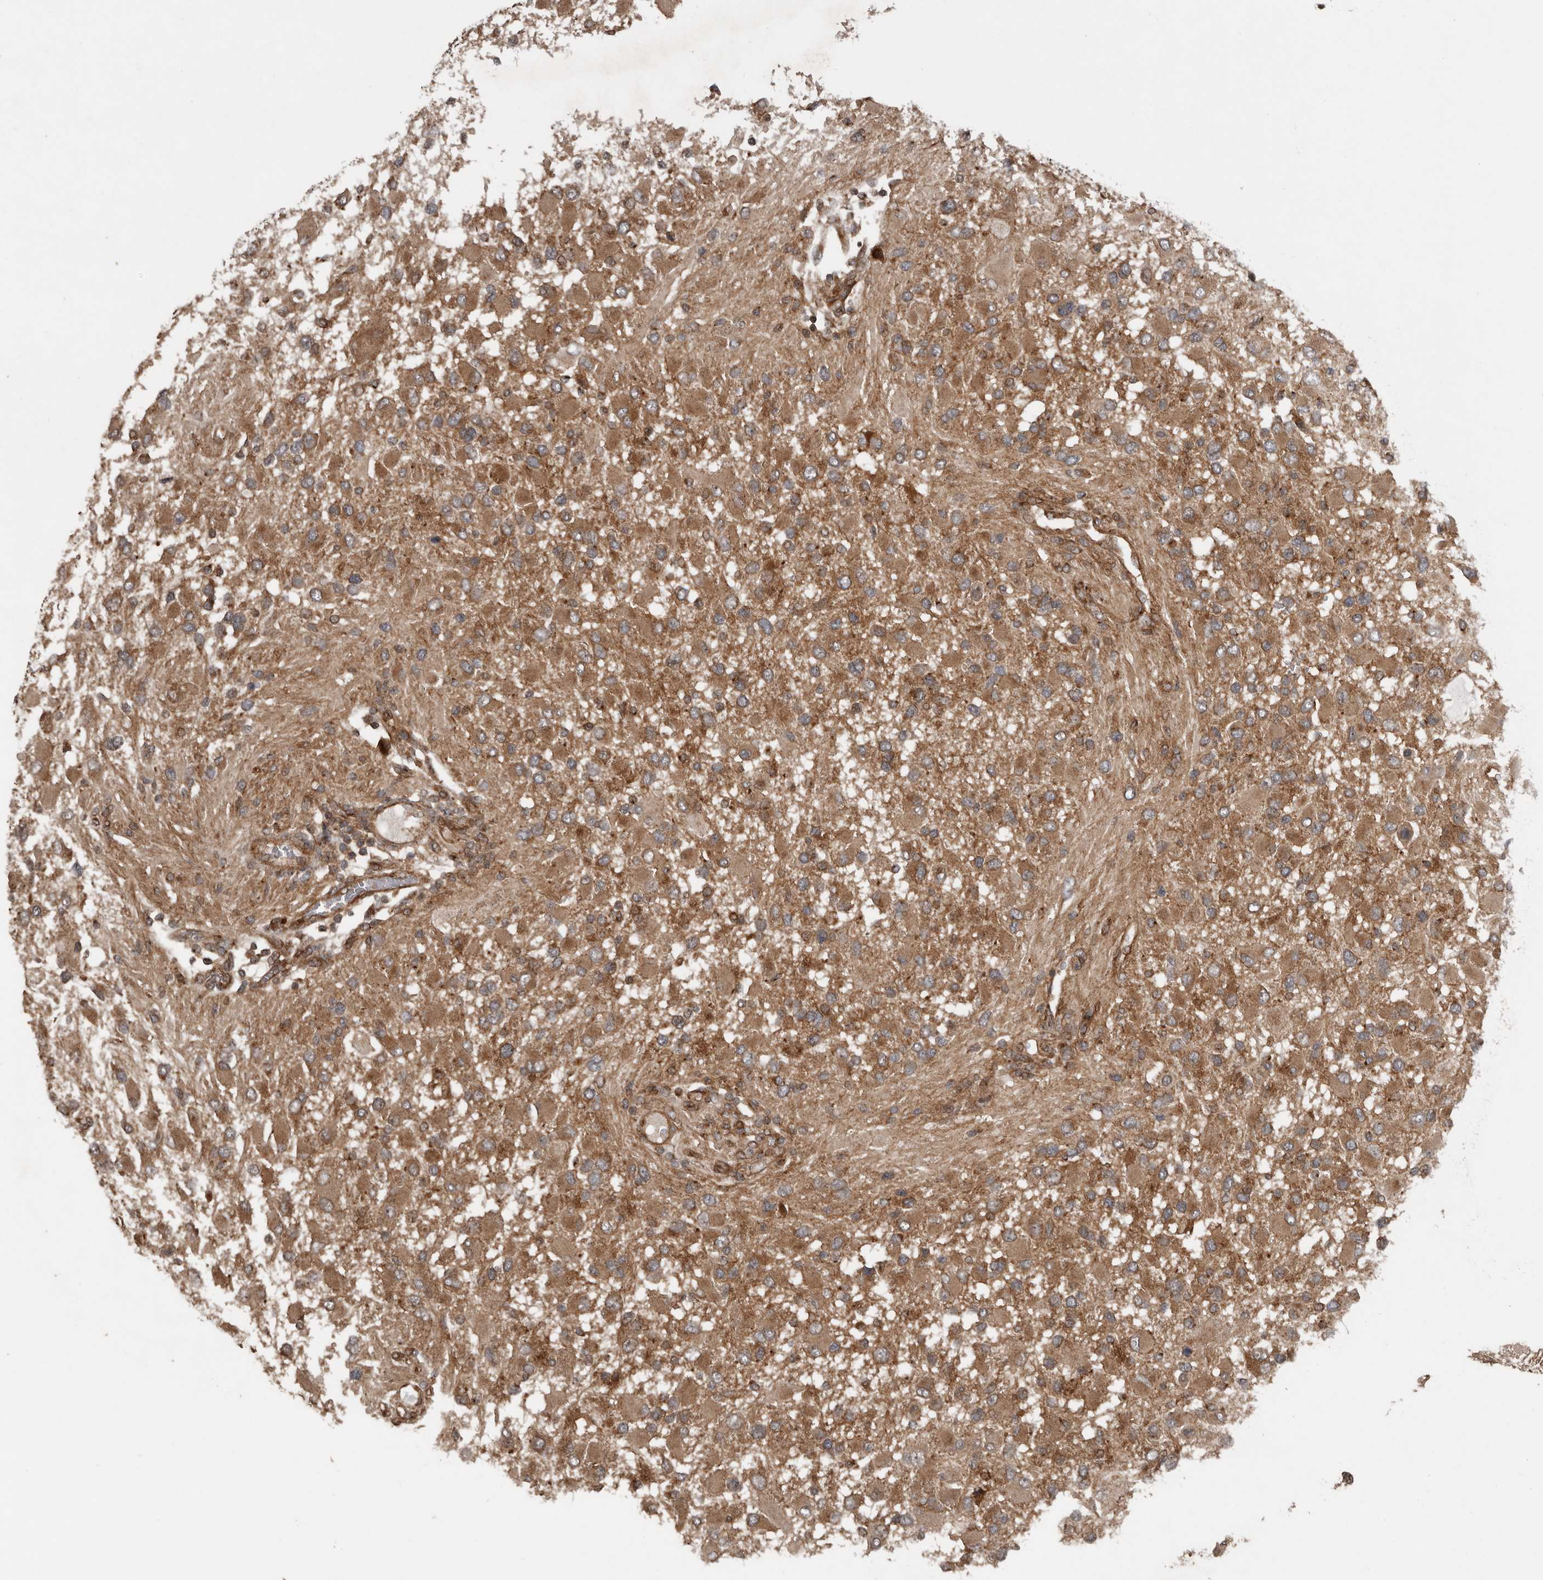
{"staining": {"intensity": "moderate", "quantity": ">75%", "location": "cytoplasmic/membranous"}, "tissue": "glioma", "cell_type": "Tumor cells", "image_type": "cancer", "snomed": [{"axis": "morphology", "description": "Glioma, malignant, High grade"}, {"axis": "topography", "description": "Brain"}], "caption": "A photomicrograph showing moderate cytoplasmic/membranous positivity in approximately >75% of tumor cells in malignant high-grade glioma, as visualized by brown immunohistochemical staining.", "gene": "CCDC190", "patient": {"sex": "male", "age": 53}}